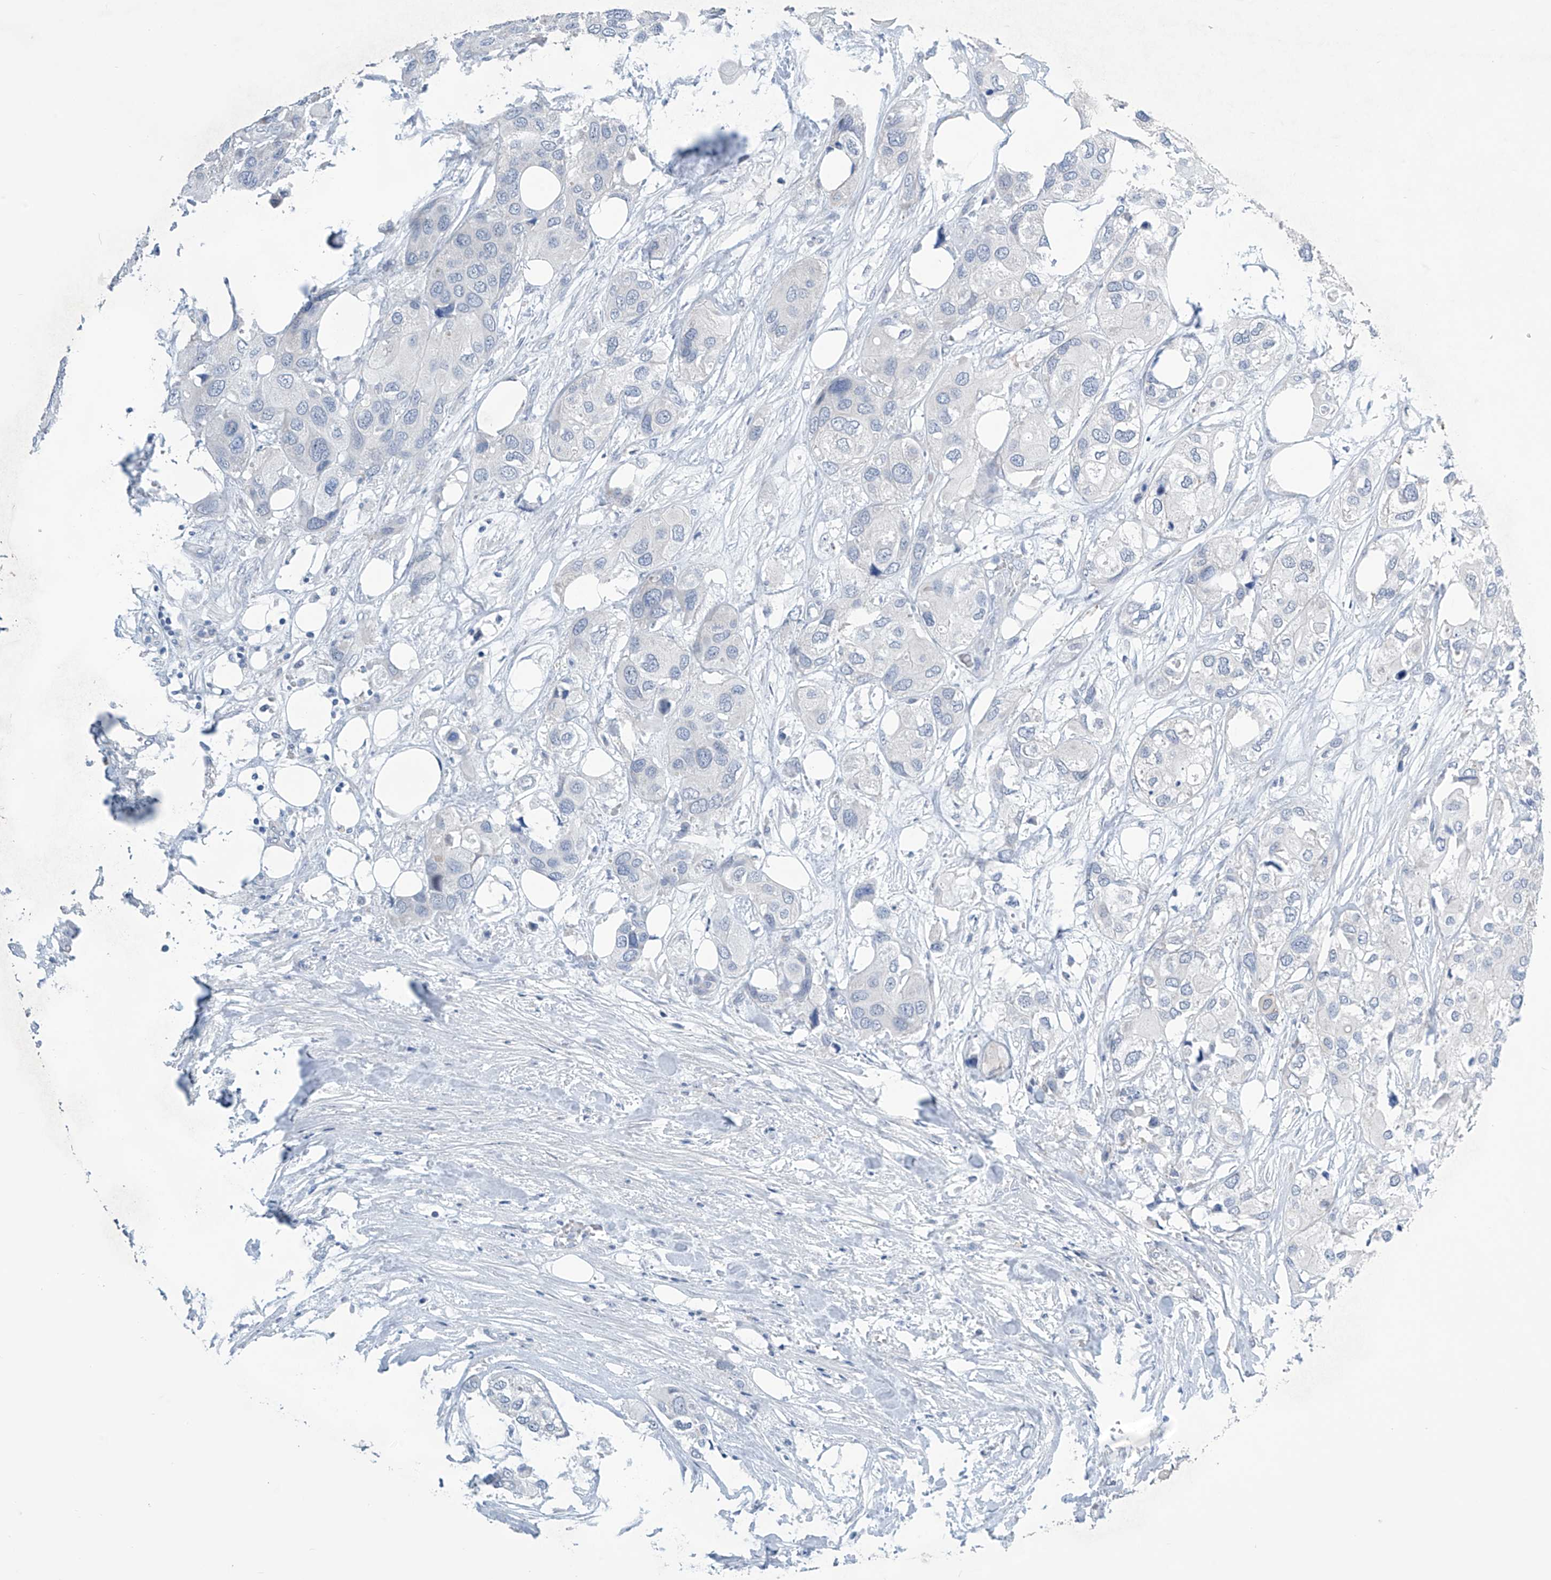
{"staining": {"intensity": "negative", "quantity": "none", "location": "none"}, "tissue": "urothelial cancer", "cell_type": "Tumor cells", "image_type": "cancer", "snomed": [{"axis": "morphology", "description": "Urothelial carcinoma, High grade"}, {"axis": "topography", "description": "Urinary bladder"}], "caption": "Immunohistochemistry (IHC) photomicrograph of high-grade urothelial carcinoma stained for a protein (brown), which exhibits no expression in tumor cells.", "gene": "SLC35A5", "patient": {"sex": "male", "age": 64}}